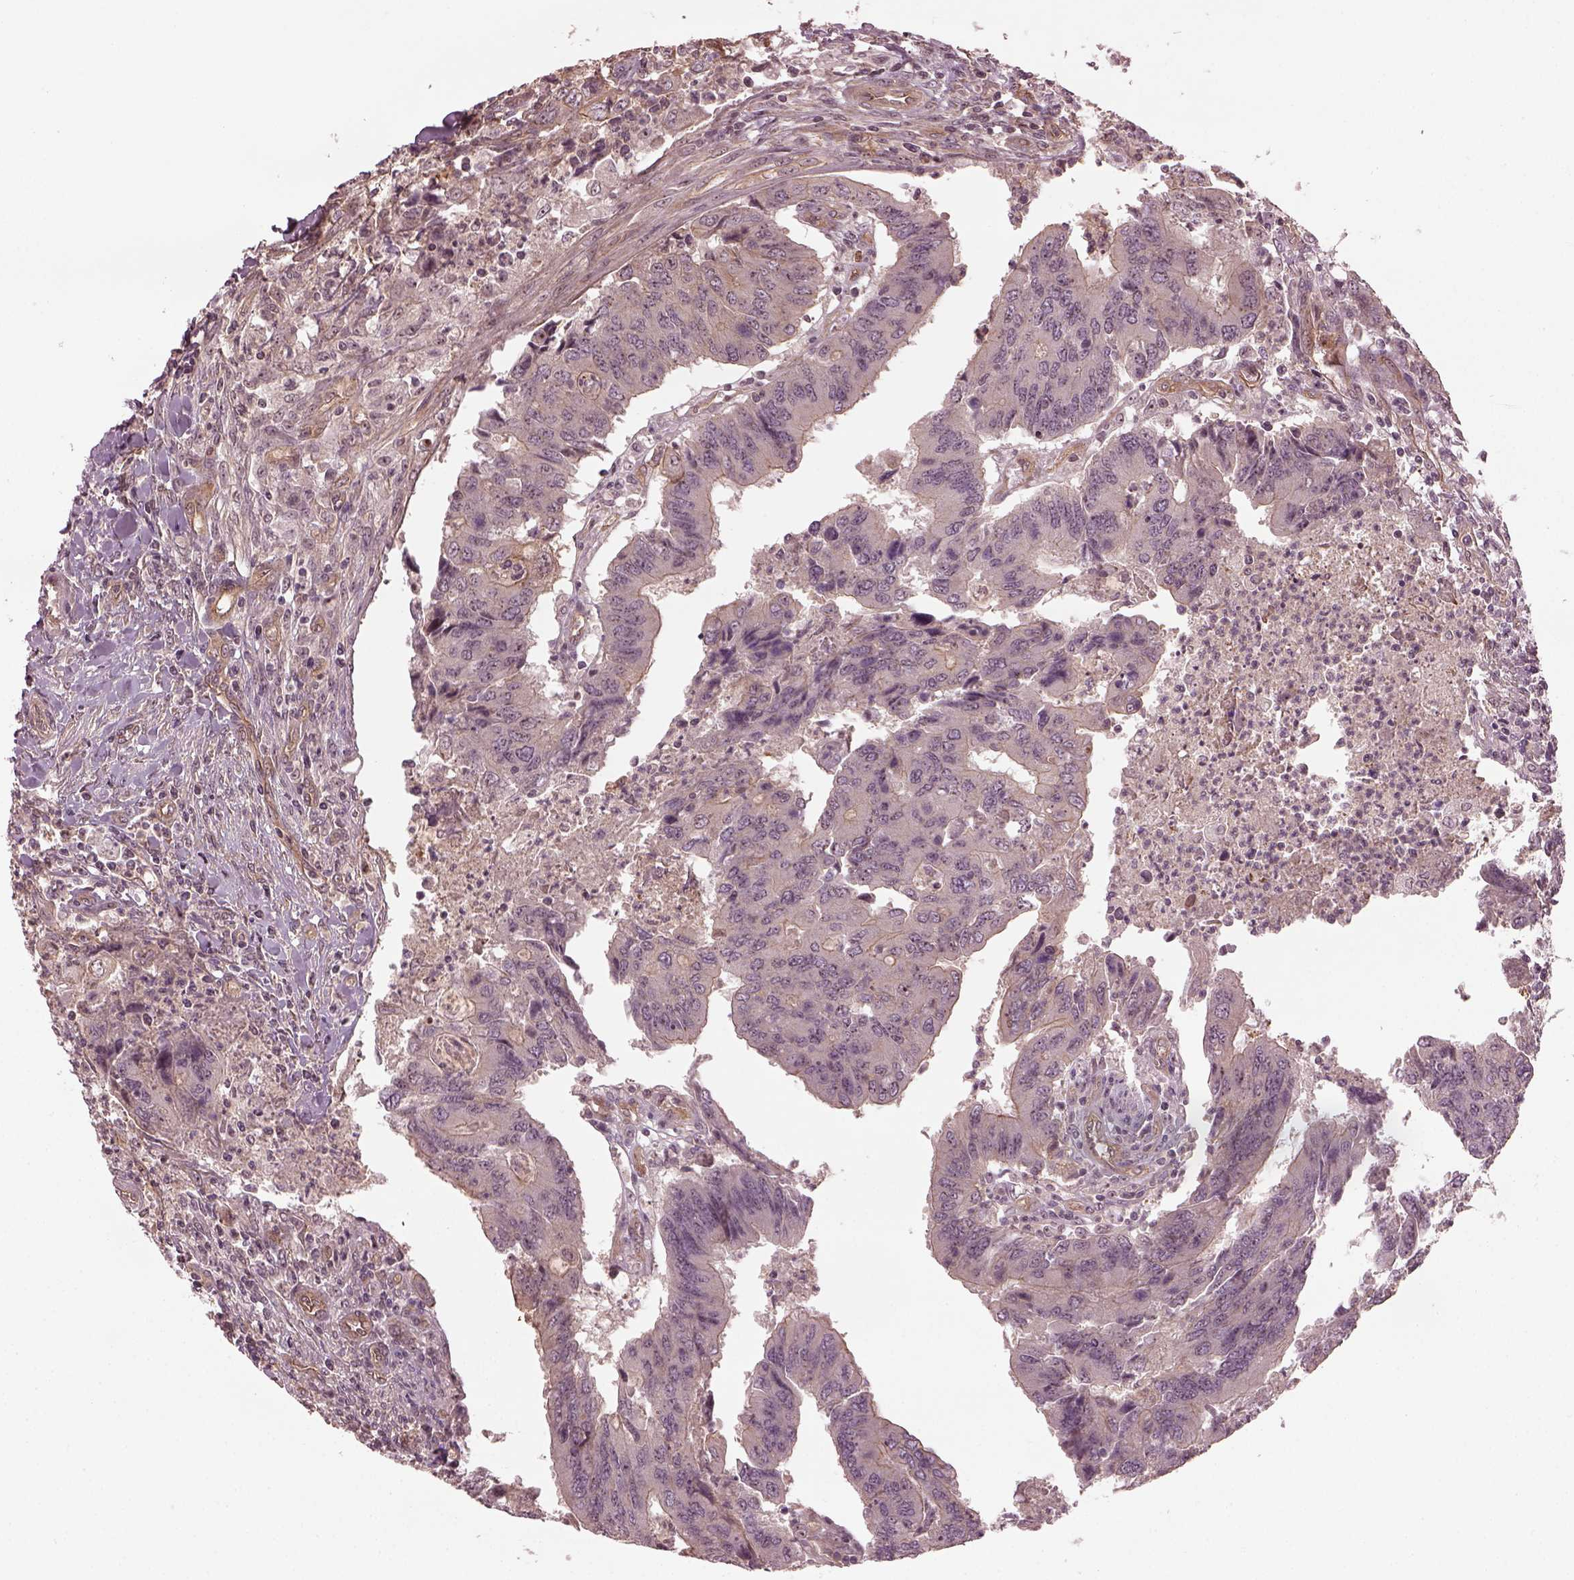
{"staining": {"intensity": "weak", "quantity": "<25%", "location": "nuclear"}, "tissue": "colorectal cancer", "cell_type": "Tumor cells", "image_type": "cancer", "snomed": [{"axis": "morphology", "description": "Adenocarcinoma, NOS"}, {"axis": "topography", "description": "Colon"}], "caption": "Photomicrograph shows no protein expression in tumor cells of colorectal cancer (adenocarcinoma) tissue. (DAB immunohistochemistry with hematoxylin counter stain).", "gene": "GNRH1", "patient": {"sex": "female", "age": 67}}